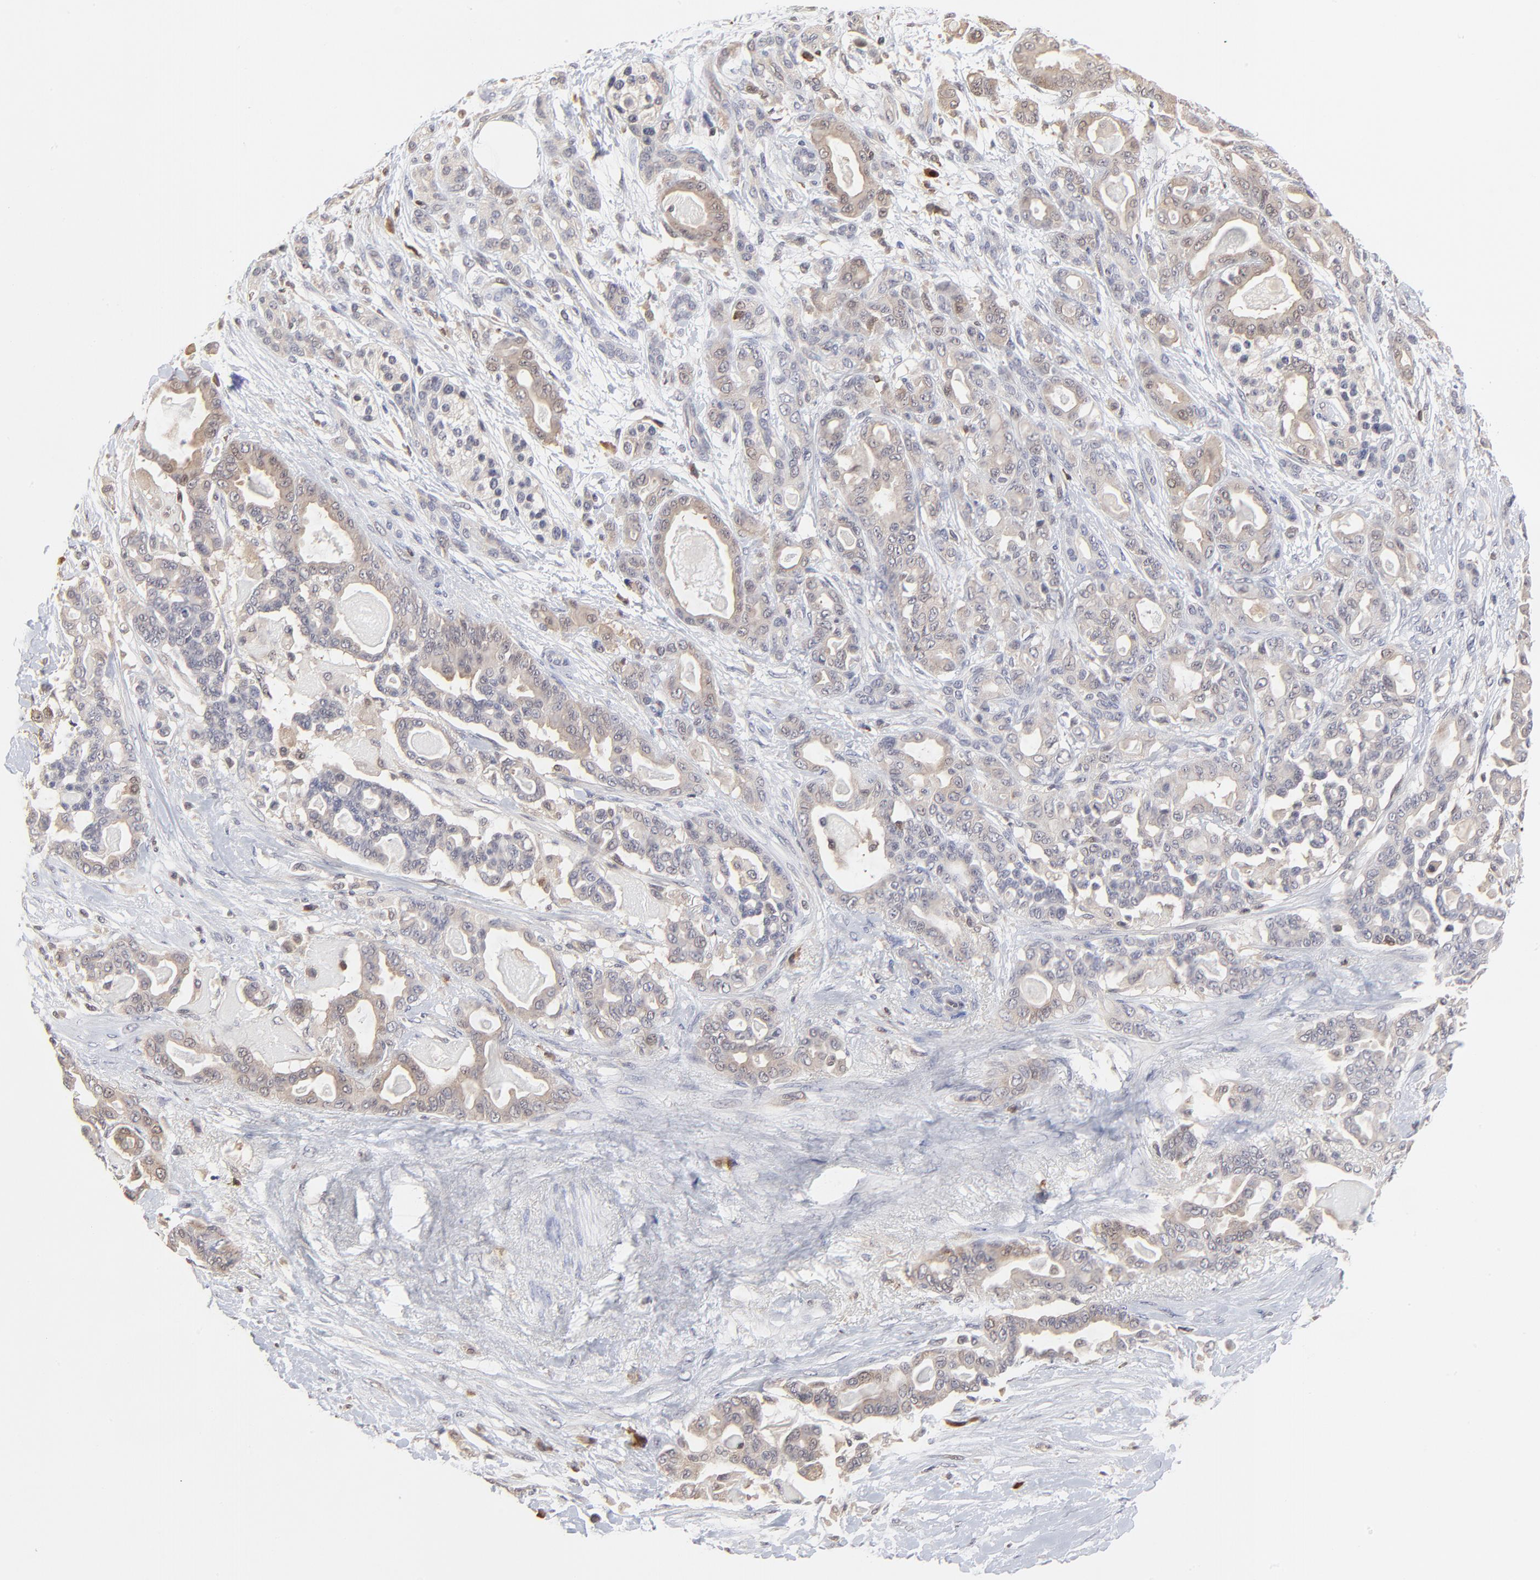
{"staining": {"intensity": "negative", "quantity": "none", "location": "none"}, "tissue": "pancreatic cancer", "cell_type": "Tumor cells", "image_type": "cancer", "snomed": [{"axis": "morphology", "description": "Adenocarcinoma, NOS"}, {"axis": "topography", "description": "Pancreas"}], "caption": "Immunohistochemical staining of pancreatic adenocarcinoma reveals no significant staining in tumor cells.", "gene": "CASP3", "patient": {"sex": "male", "age": 63}}